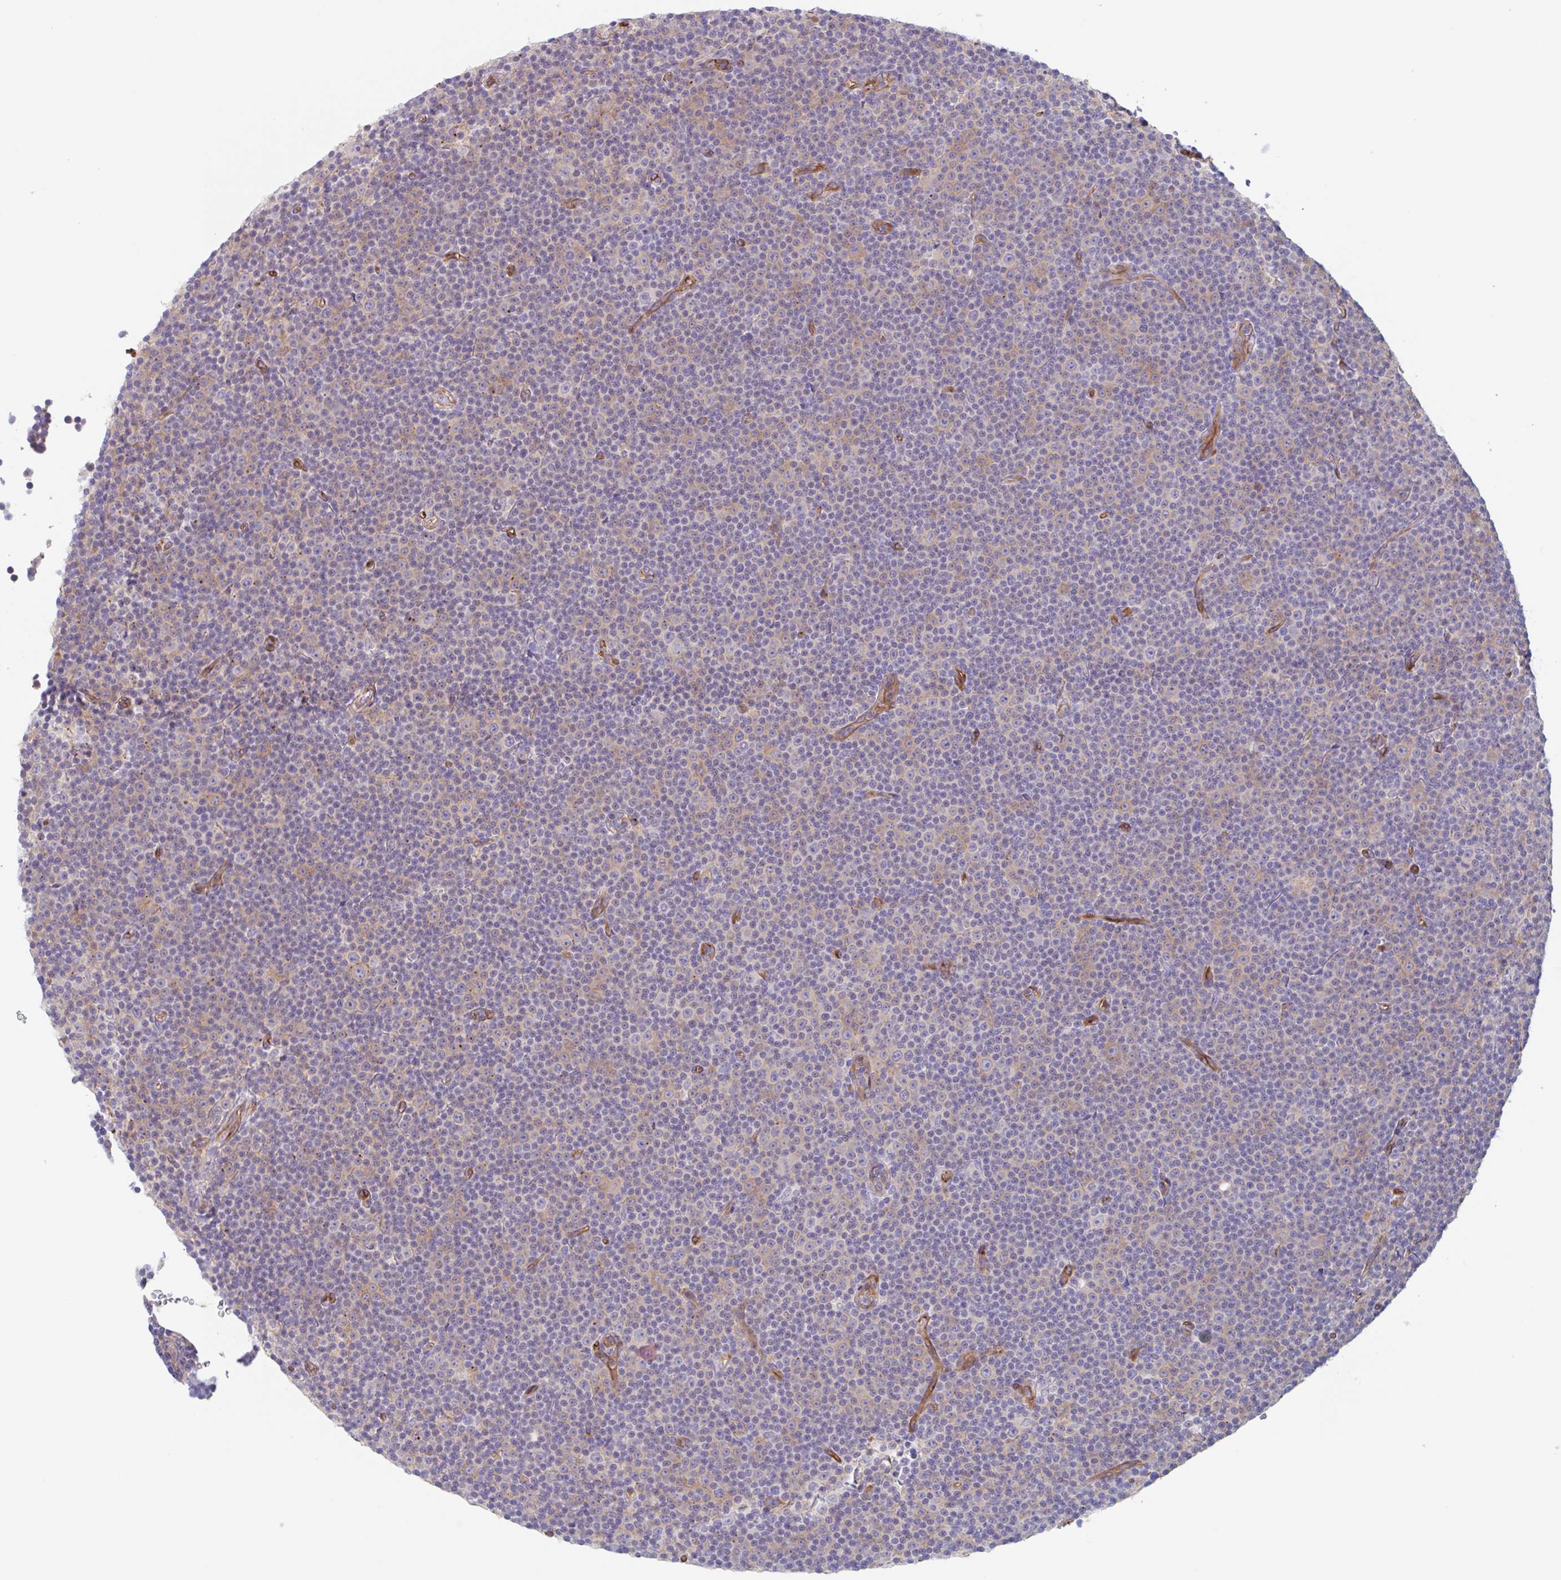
{"staining": {"intensity": "weak", "quantity": "25%-75%", "location": "cytoplasmic/membranous"}, "tissue": "lymphoma", "cell_type": "Tumor cells", "image_type": "cancer", "snomed": [{"axis": "morphology", "description": "Malignant lymphoma, non-Hodgkin's type, Low grade"}, {"axis": "topography", "description": "Lymph node"}], "caption": "The histopathology image demonstrates immunohistochemical staining of lymphoma. There is weak cytoplasmic/membranous positivity is seen in approximately 25%-75% of tumor cells.", "gene": "EHD4", "patient": {"sex": "female", "age": 67}}